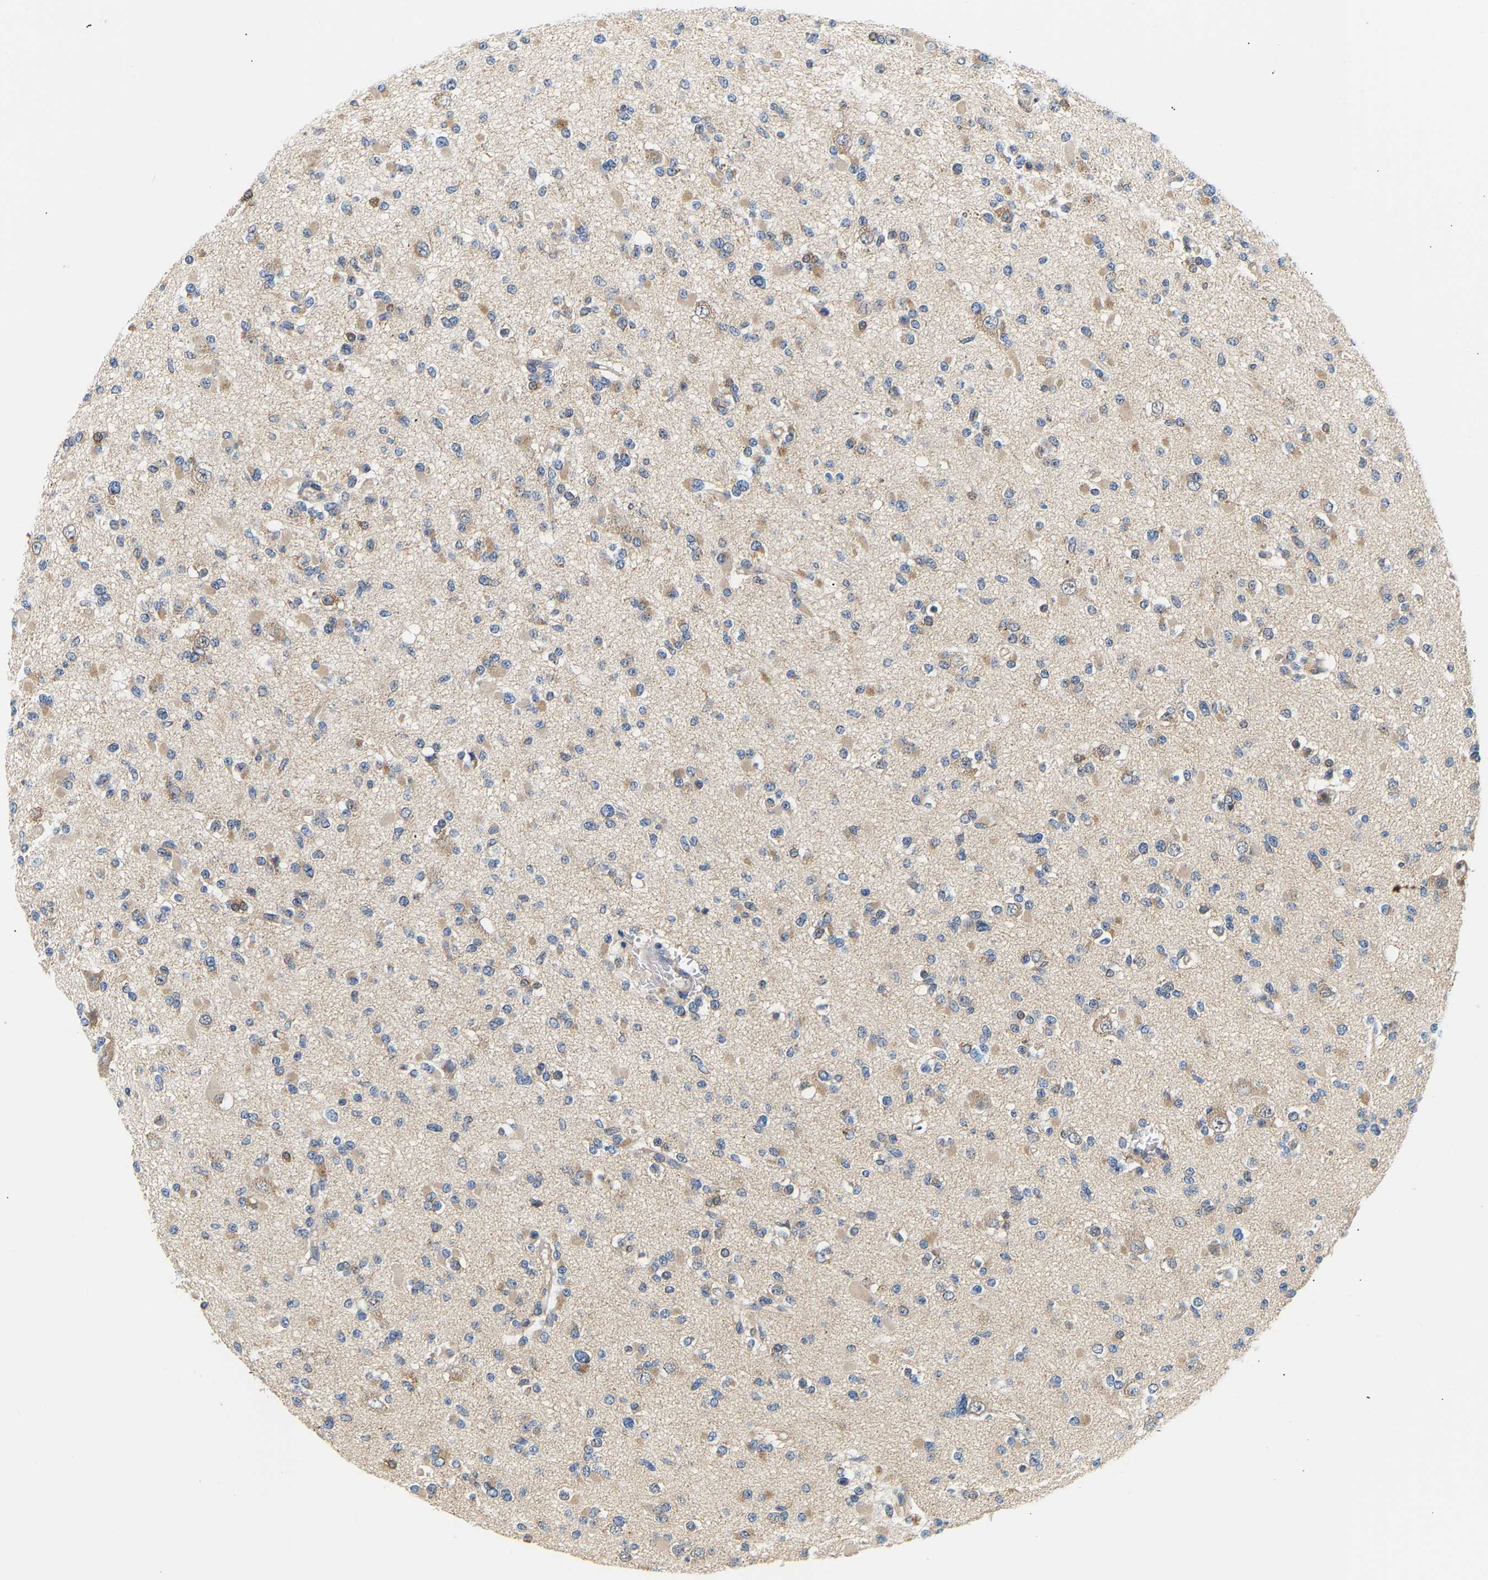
{"staining": {"intensity": "weak", "quantity": ">75%", "location": "cytoplasmic/membranous"}, "tissue": "glioma", "cell_type": "Tumor cells", "image_type": "cancer", "snomed": [{"axis": "morphology", "description": "Glioma, malignant, Low grade"}, {"axis": "topography", "description": "Brain"}], "caption": "Weak cytoplasmic/membranous protein staining is identified in about >75% of tumor cells in glioma.", "gene": "PPID", "patient": {"sex": "female", "age": 22}}